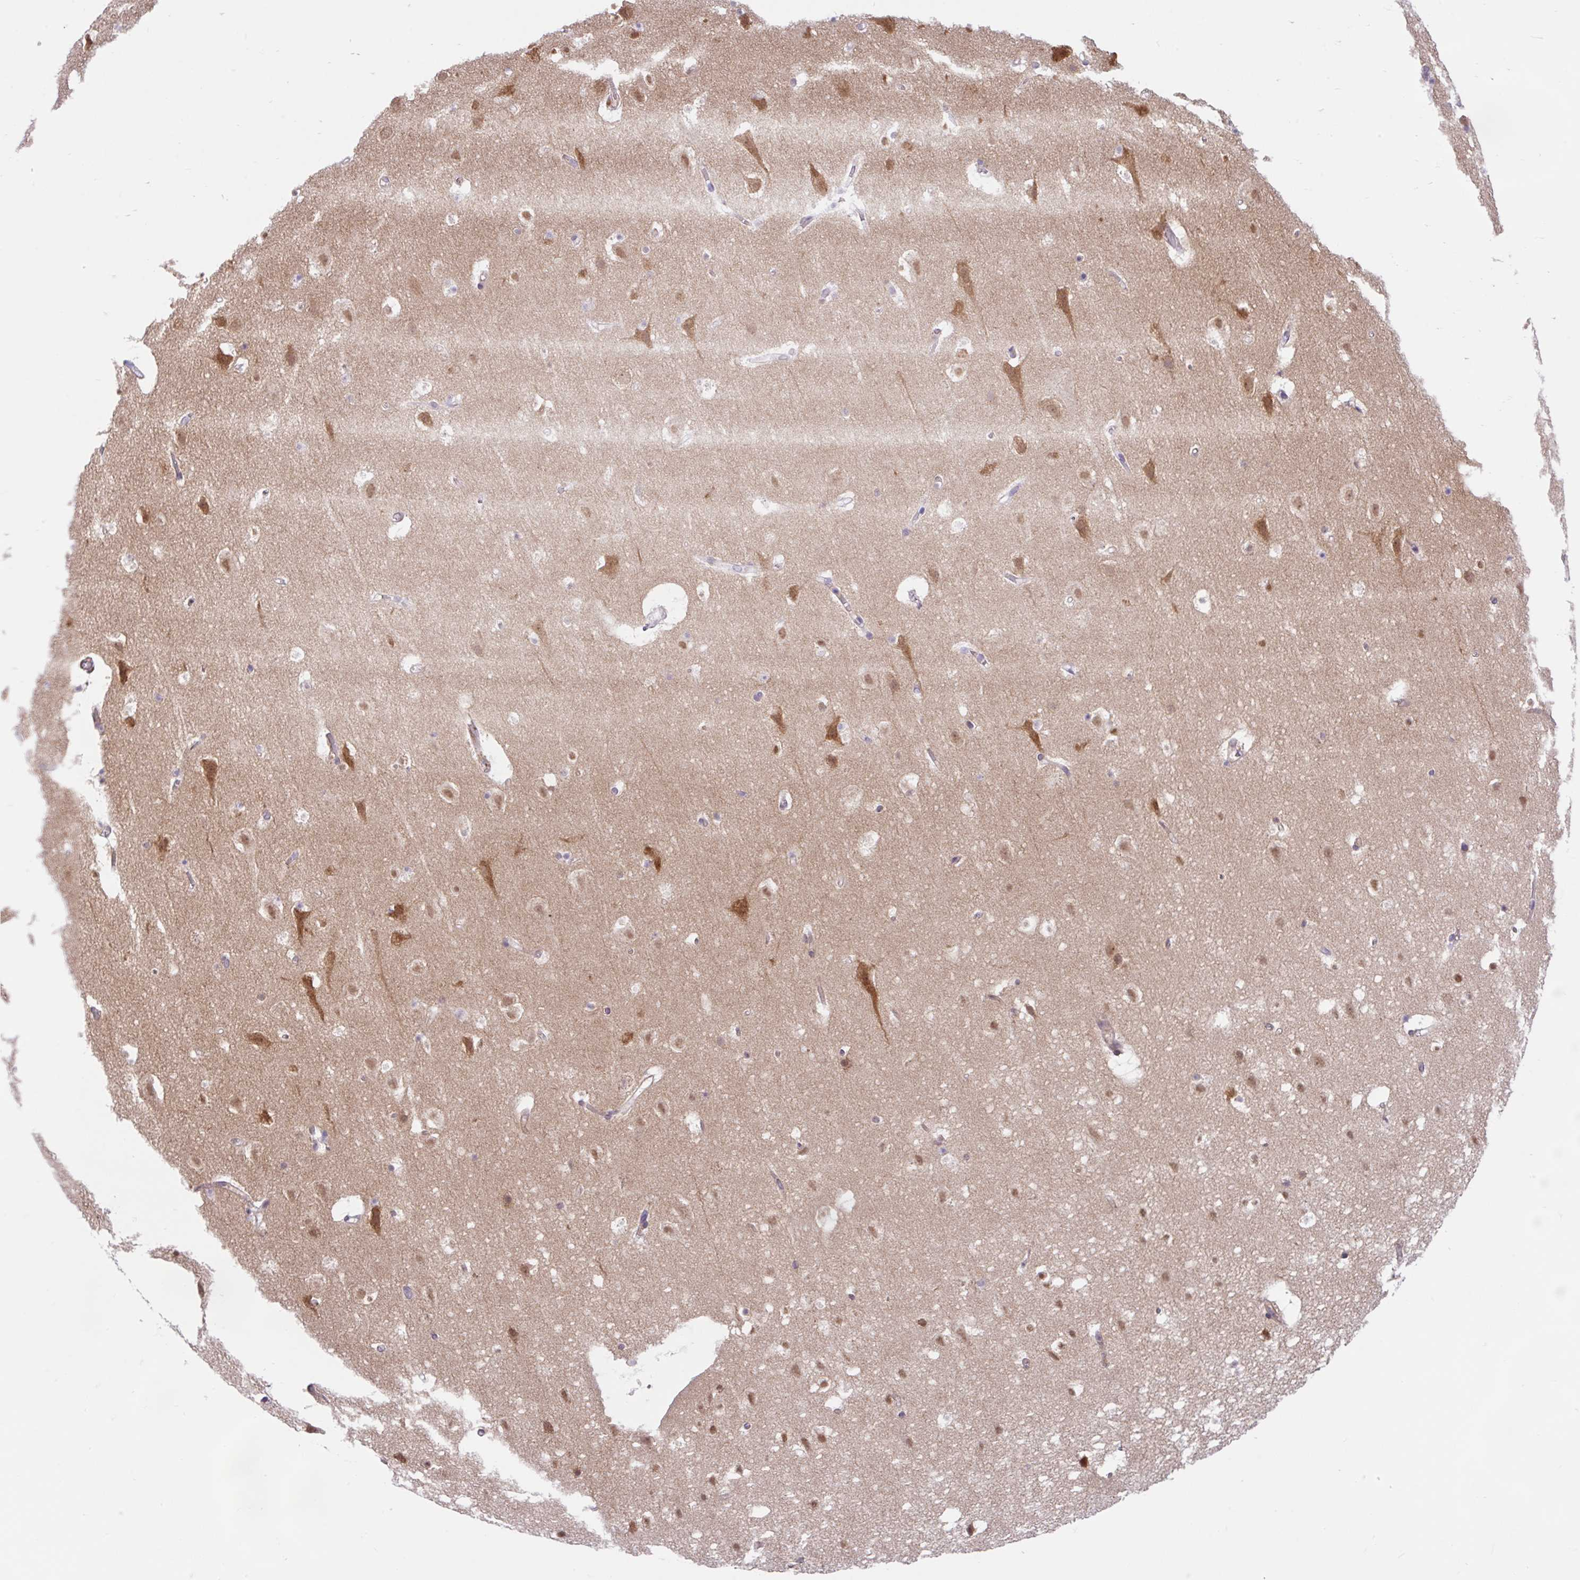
{"staining": {"intensity": "negative", "quantity": "none", "location": "none"}, "tissue": "cerebral cortex", "cell_type": "Endothelial cells", "image_type": "normal", "snomed": [{"axis": "morphology", "description": "Normal tissue, NOS"}, {"axis": "topography", "description": "Cerebral cortex"}], "caption": "An image of cerebral cortex stained for a protein displays no brown staining in endothelial cells. (Brightfield microscopy of DAB IHC at high magnification).", "gene": "RALBP1", "patient": {"sex": "female", "age": 42}}